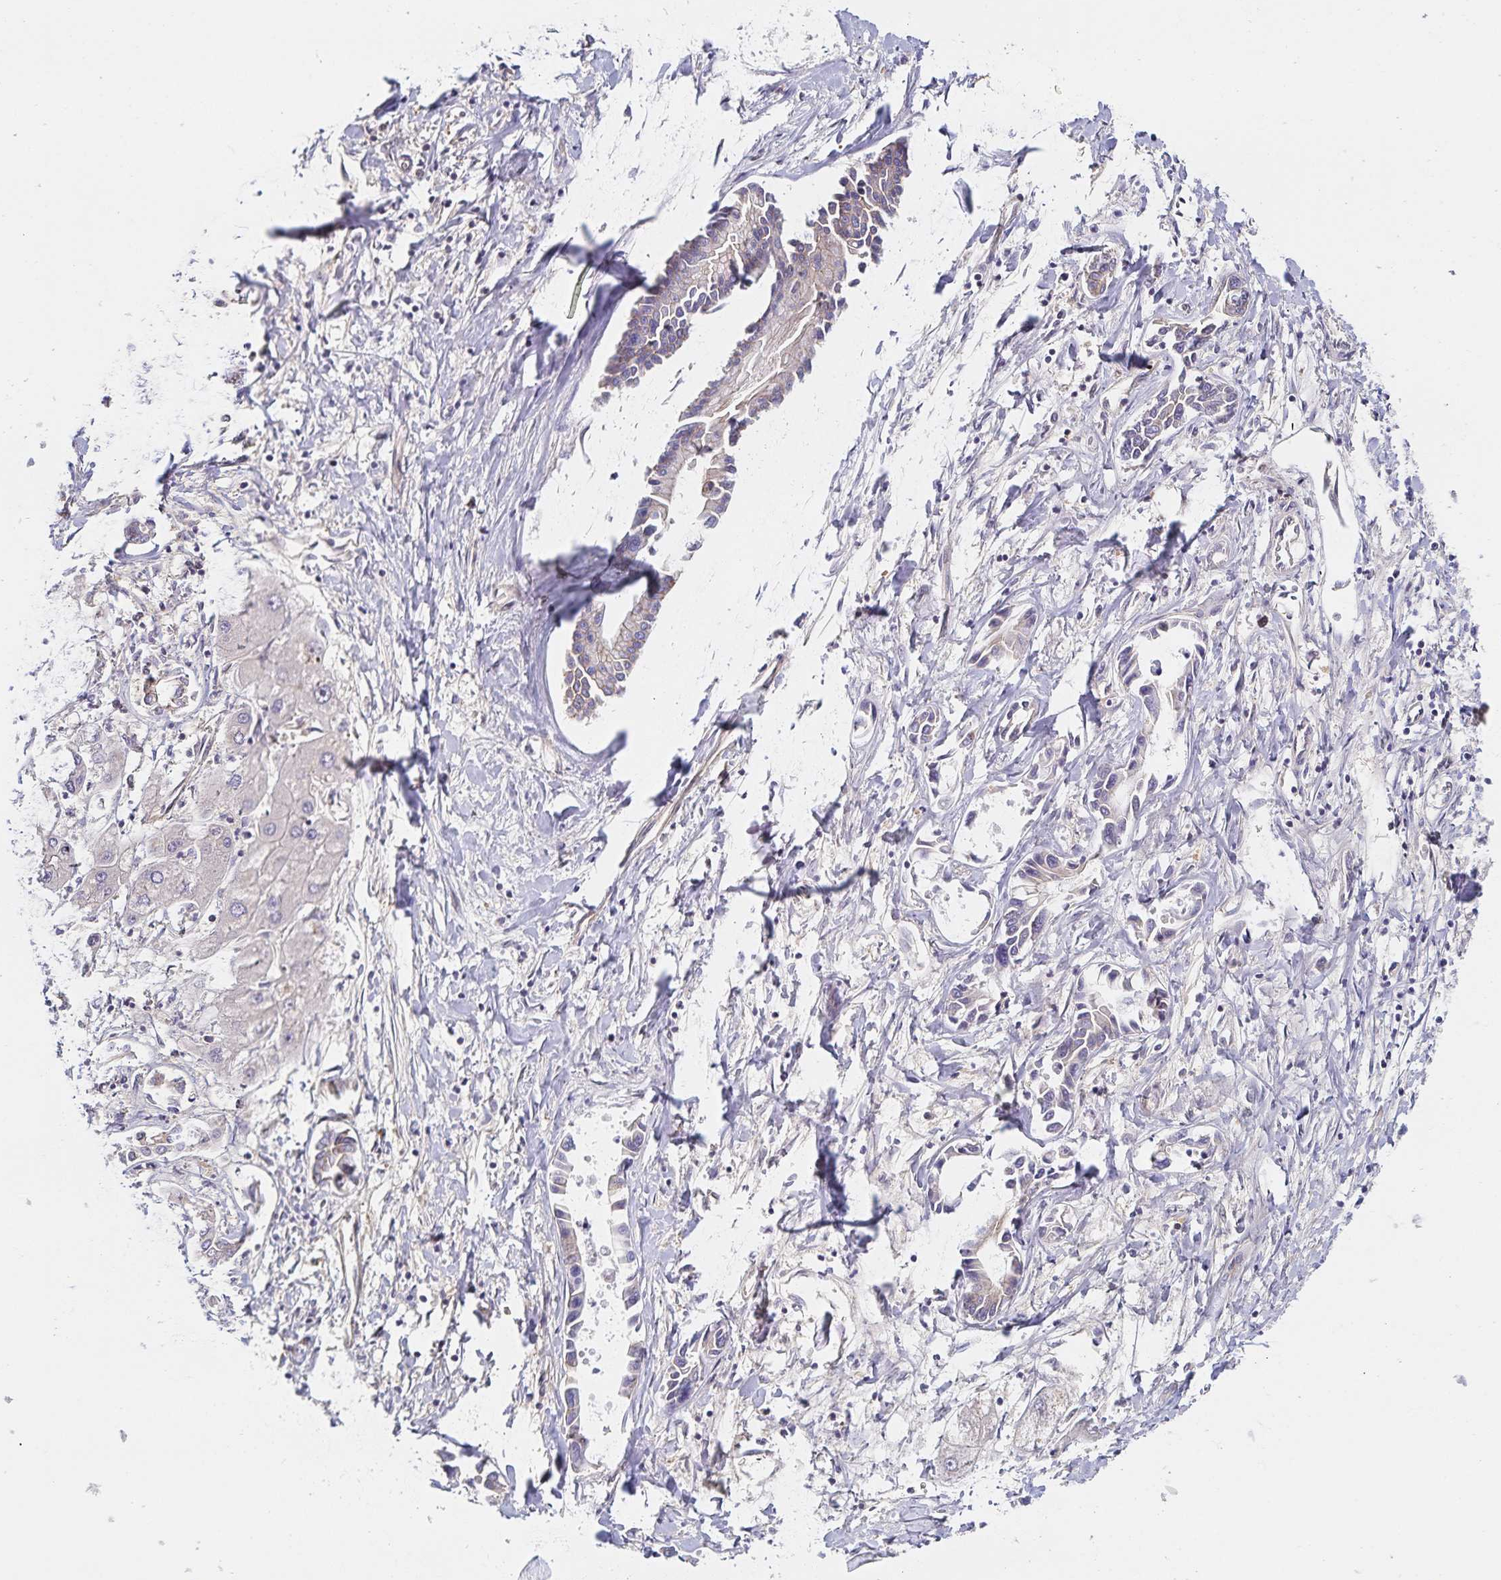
{"staining": {"intensity": "negative", "quantity": "none", "location": "none"}, "tissue": "liver cancer", "cell_type": "Tumor cells", "image_type": "cancer", "snomed": [{"axis": "morphology", "description": "Cholangiocarcinoma"}, {"axis": "topography", "description": "Liver"}], "caption": "Liver cholangiocarcinoma was stained to show a protein in brown. There is no significant staining in tumor cells.", "gene": "RAB9B", "patient": {"sex": "male", "age": 66}}